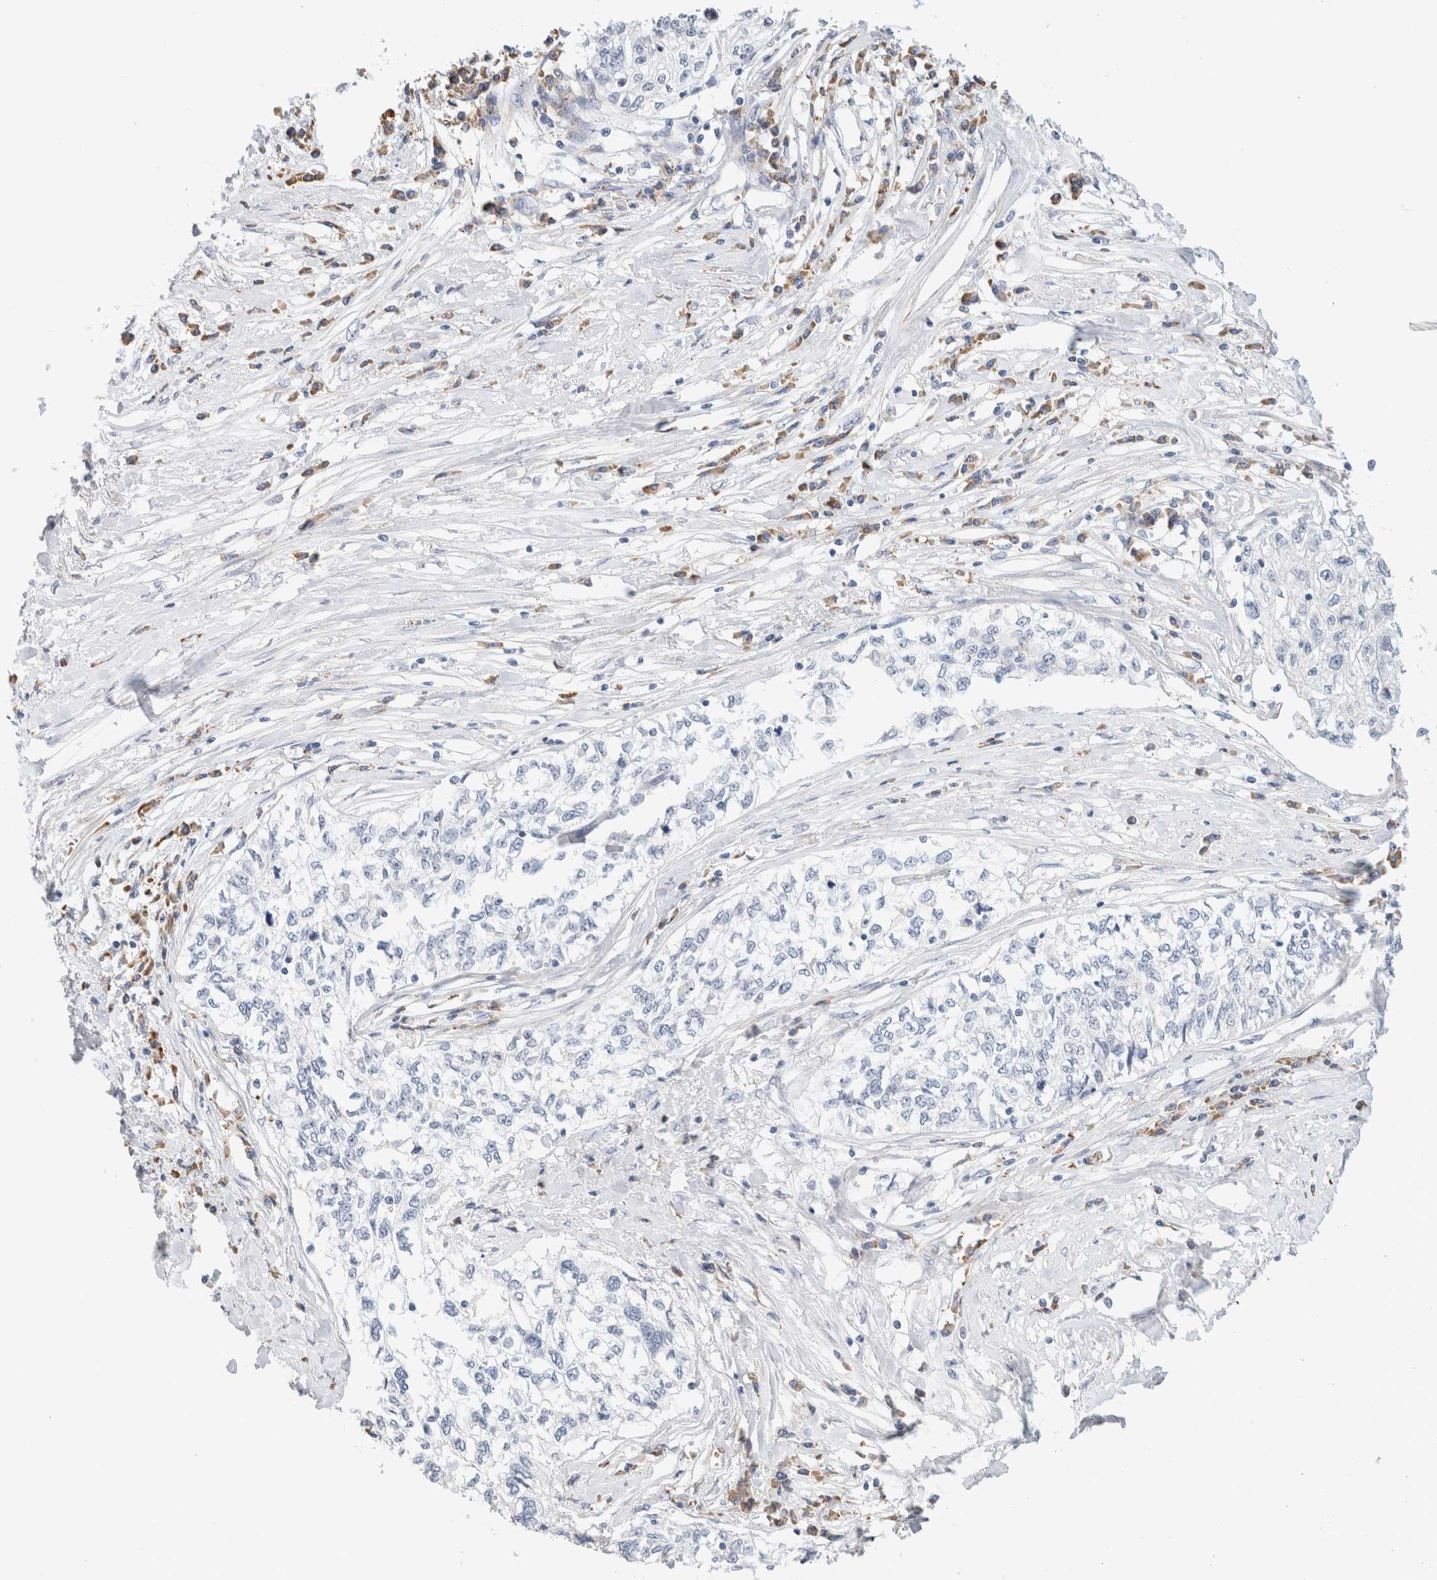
{"staining": {"intensity": "negative", "quantity": "none", "location": "none"}, "tissue": "cervical cancer", "cell_type": "Tumor cells", "image_type": "cancer", "snomed": [{"axis": "morphology", "description": "Squamous cell carcinoma, NOS"}, {"axis": "topography", "description": "Cervix"}], "caption": "Tumor cells show no significant protein staining in cervical cancer (squamous cell carcinoma).", "gene": "GADD45G", "patient": {"sex": "female", "age": 57}}